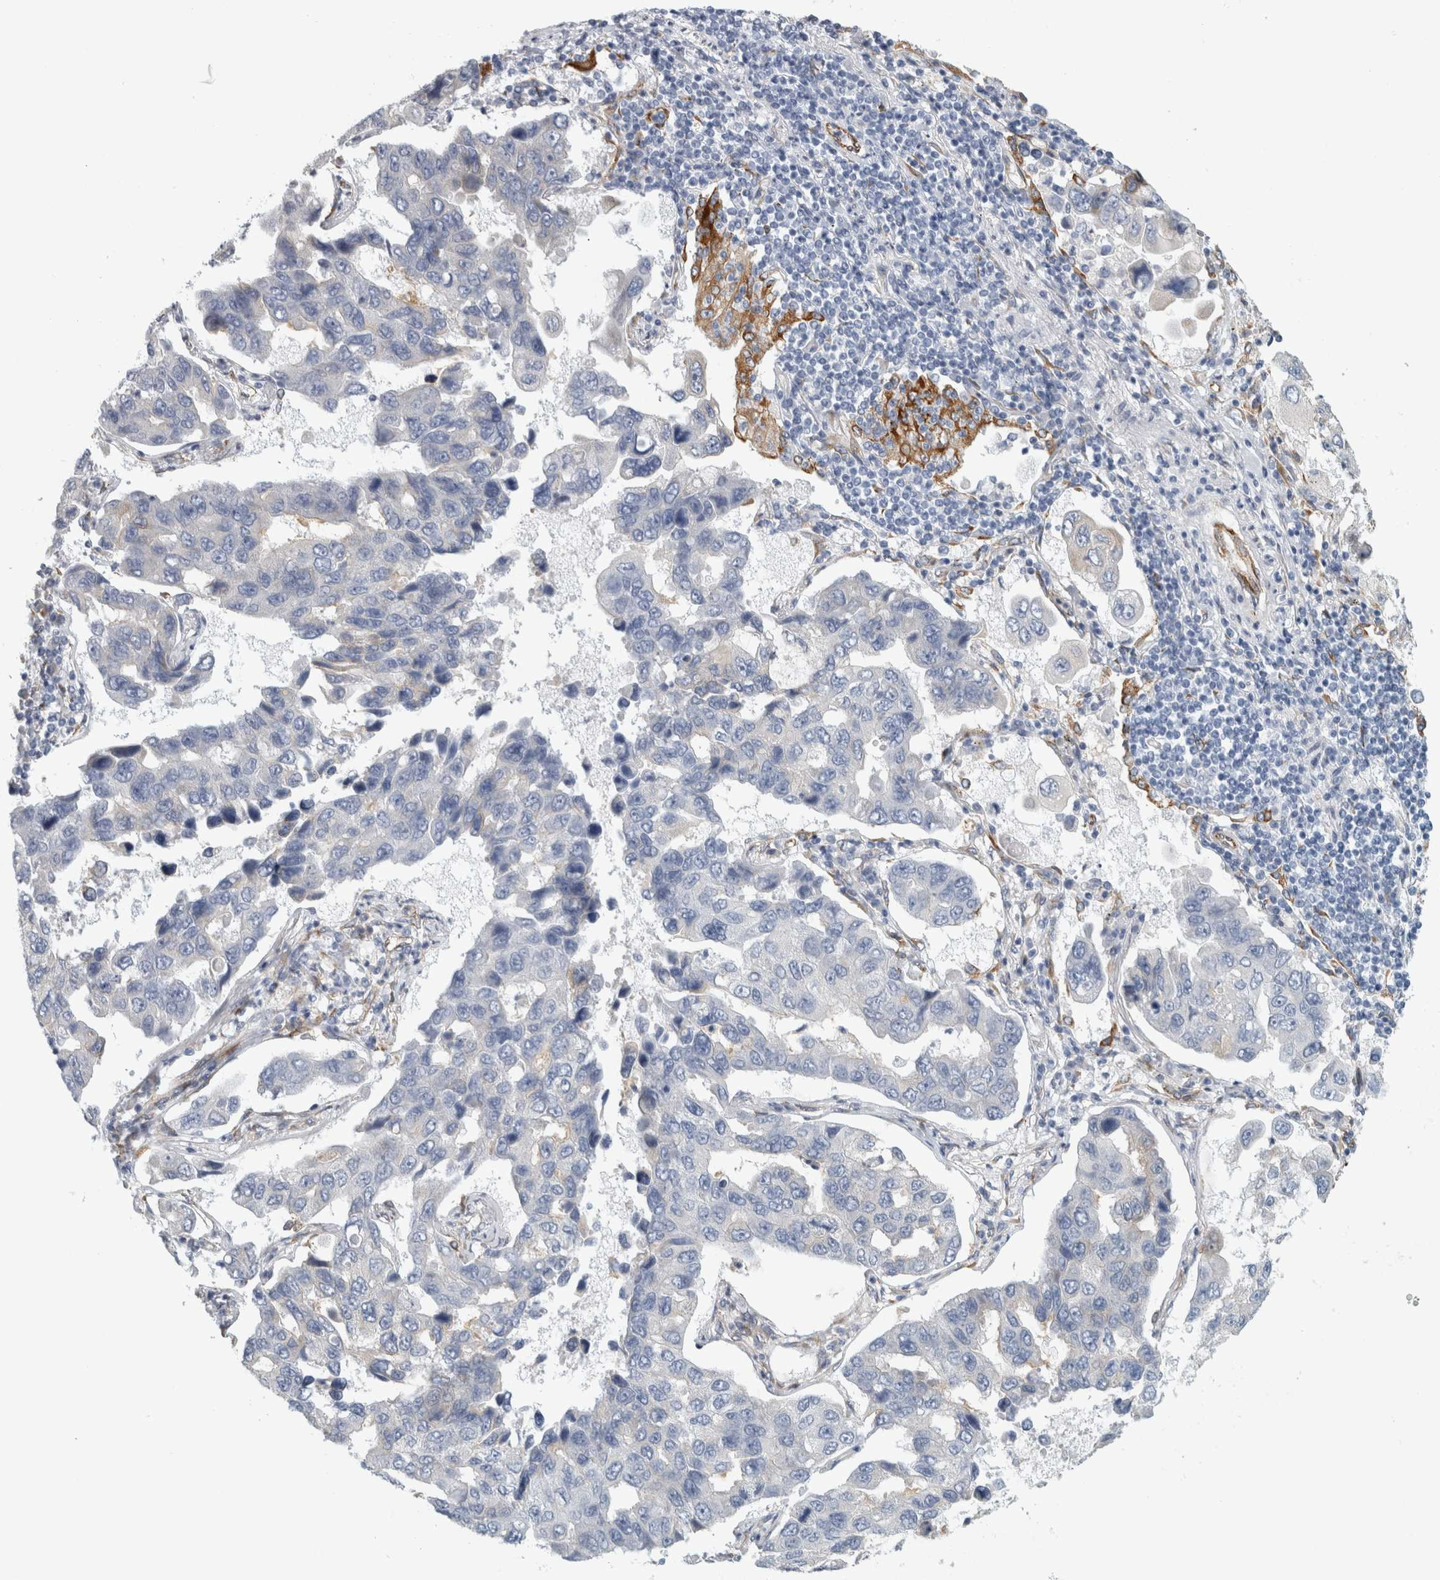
{"staining": {"intensity": "negative", "quantity": "none", "location": "none"}, "tissue": "lung cancer", "cell_type": "Tumor cells", "image_type": "cancer", "snomed": [{"axis": "morphology", "description": "Adenocarcinoma, NOS"}, {"axis": "topography", "description": "Lung"}], "caption": "Immunohistochemistry (IHC) histopathology image of lung adenocarcinoma stained for a protein (brown), which shows no expression in tumor cells. The staining is performed using DAB brown chromogen with nuclei counter-stained in using hematoxylin.", "gene": "B3GNT3", "patient": {"sex": "male", "age": 64}}